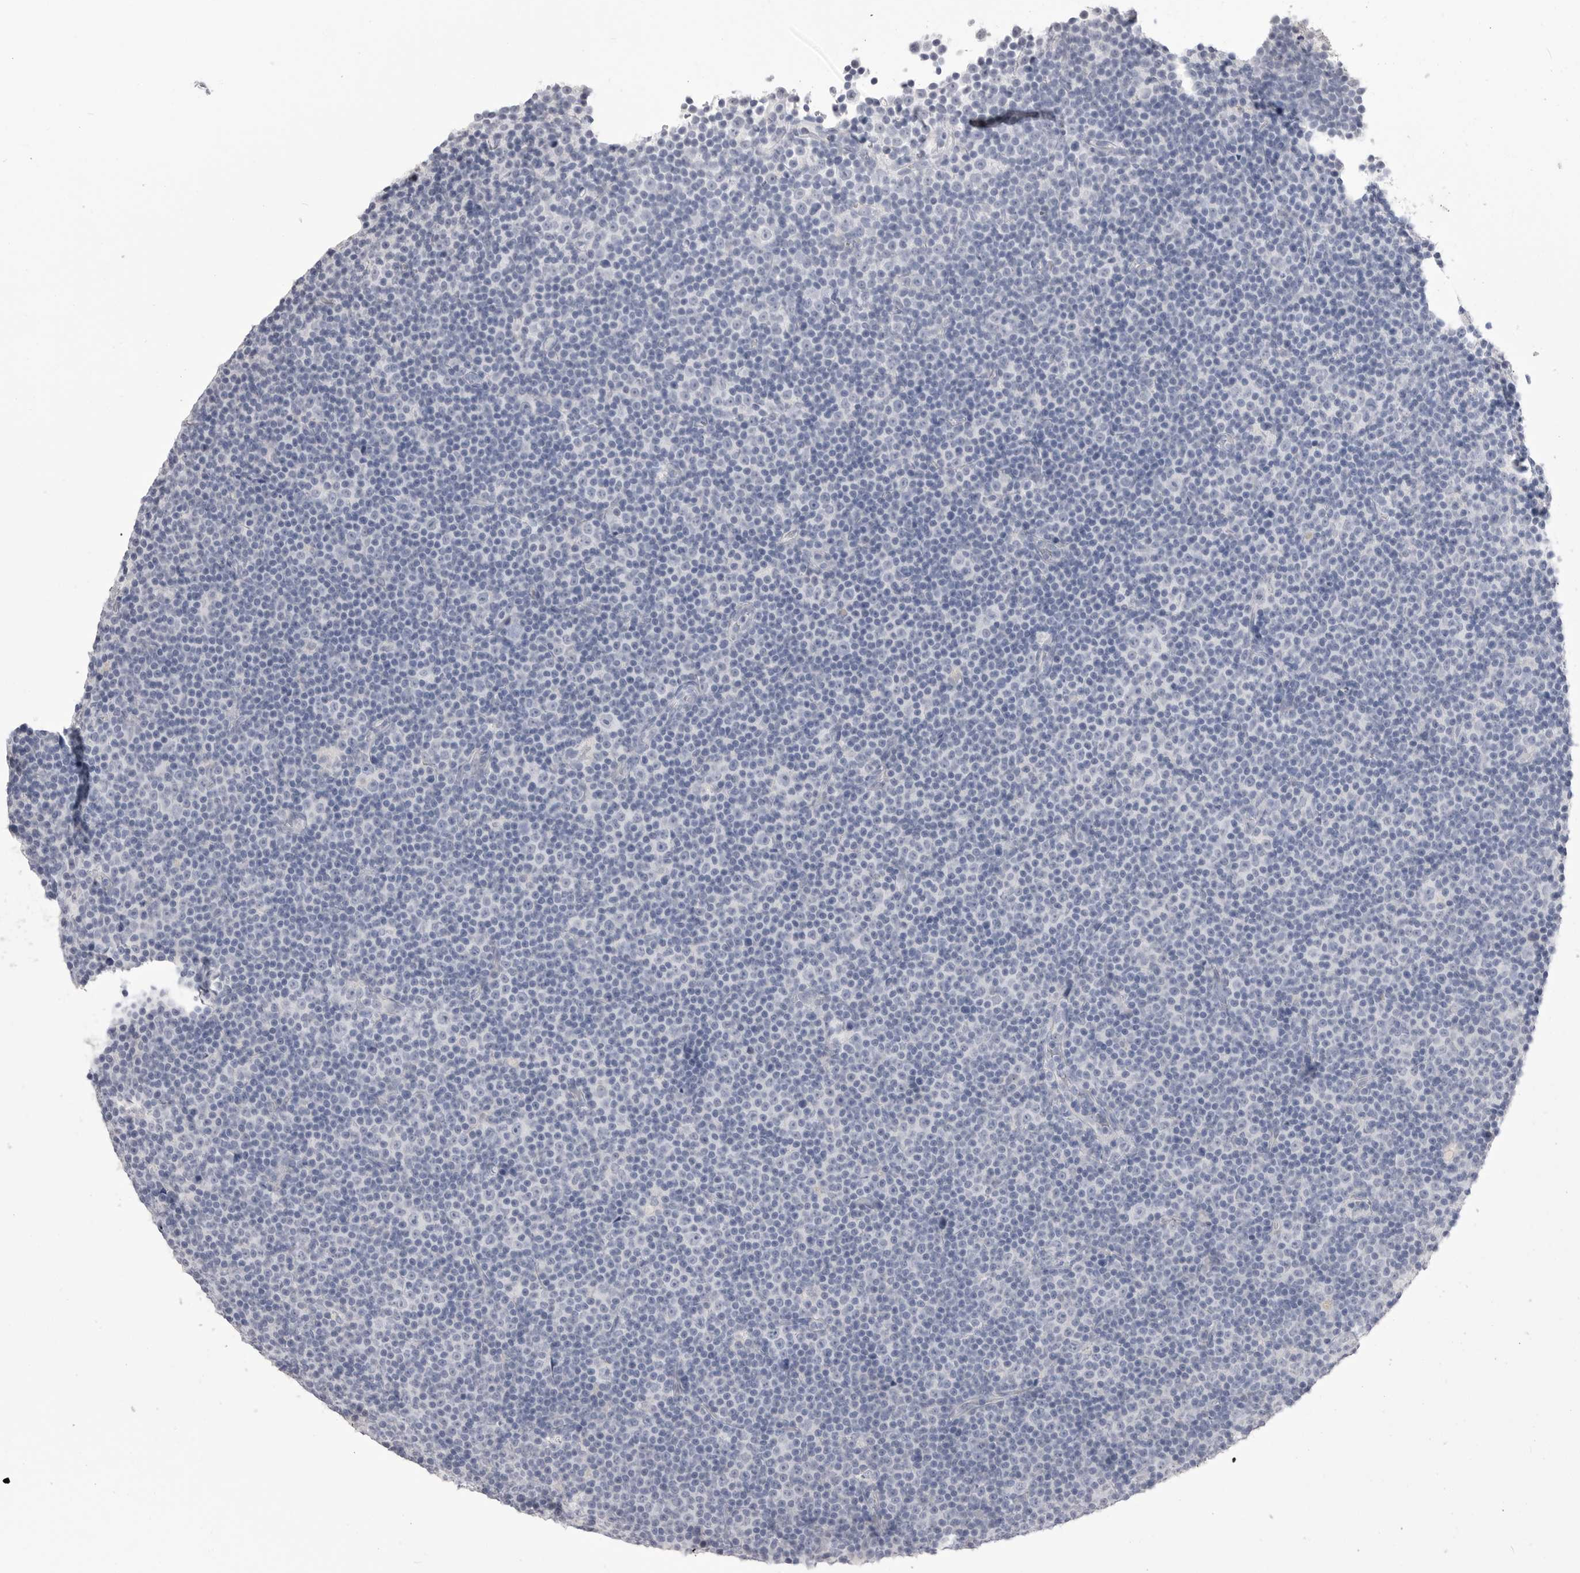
{"staining": {"intensity": "negative", "quantity": "none", "location": "none"}, "tissue": "lymphoma", "cell_type": "Tumor cells", "image_type": "cancer", "snomed": [{"axis": "morphology", "description": "Malignant lymphoma, non-Hodgkin's type, Low grade"}, {"axis": "topography", "description": "Lymph node"}], "caption": "IHC histopathology image of lymphoma stained for a protein (brown), which exhibits no staining in tumor cells.", "gene": "CPB1", "patient": {"sex": "female", "age": 67}}